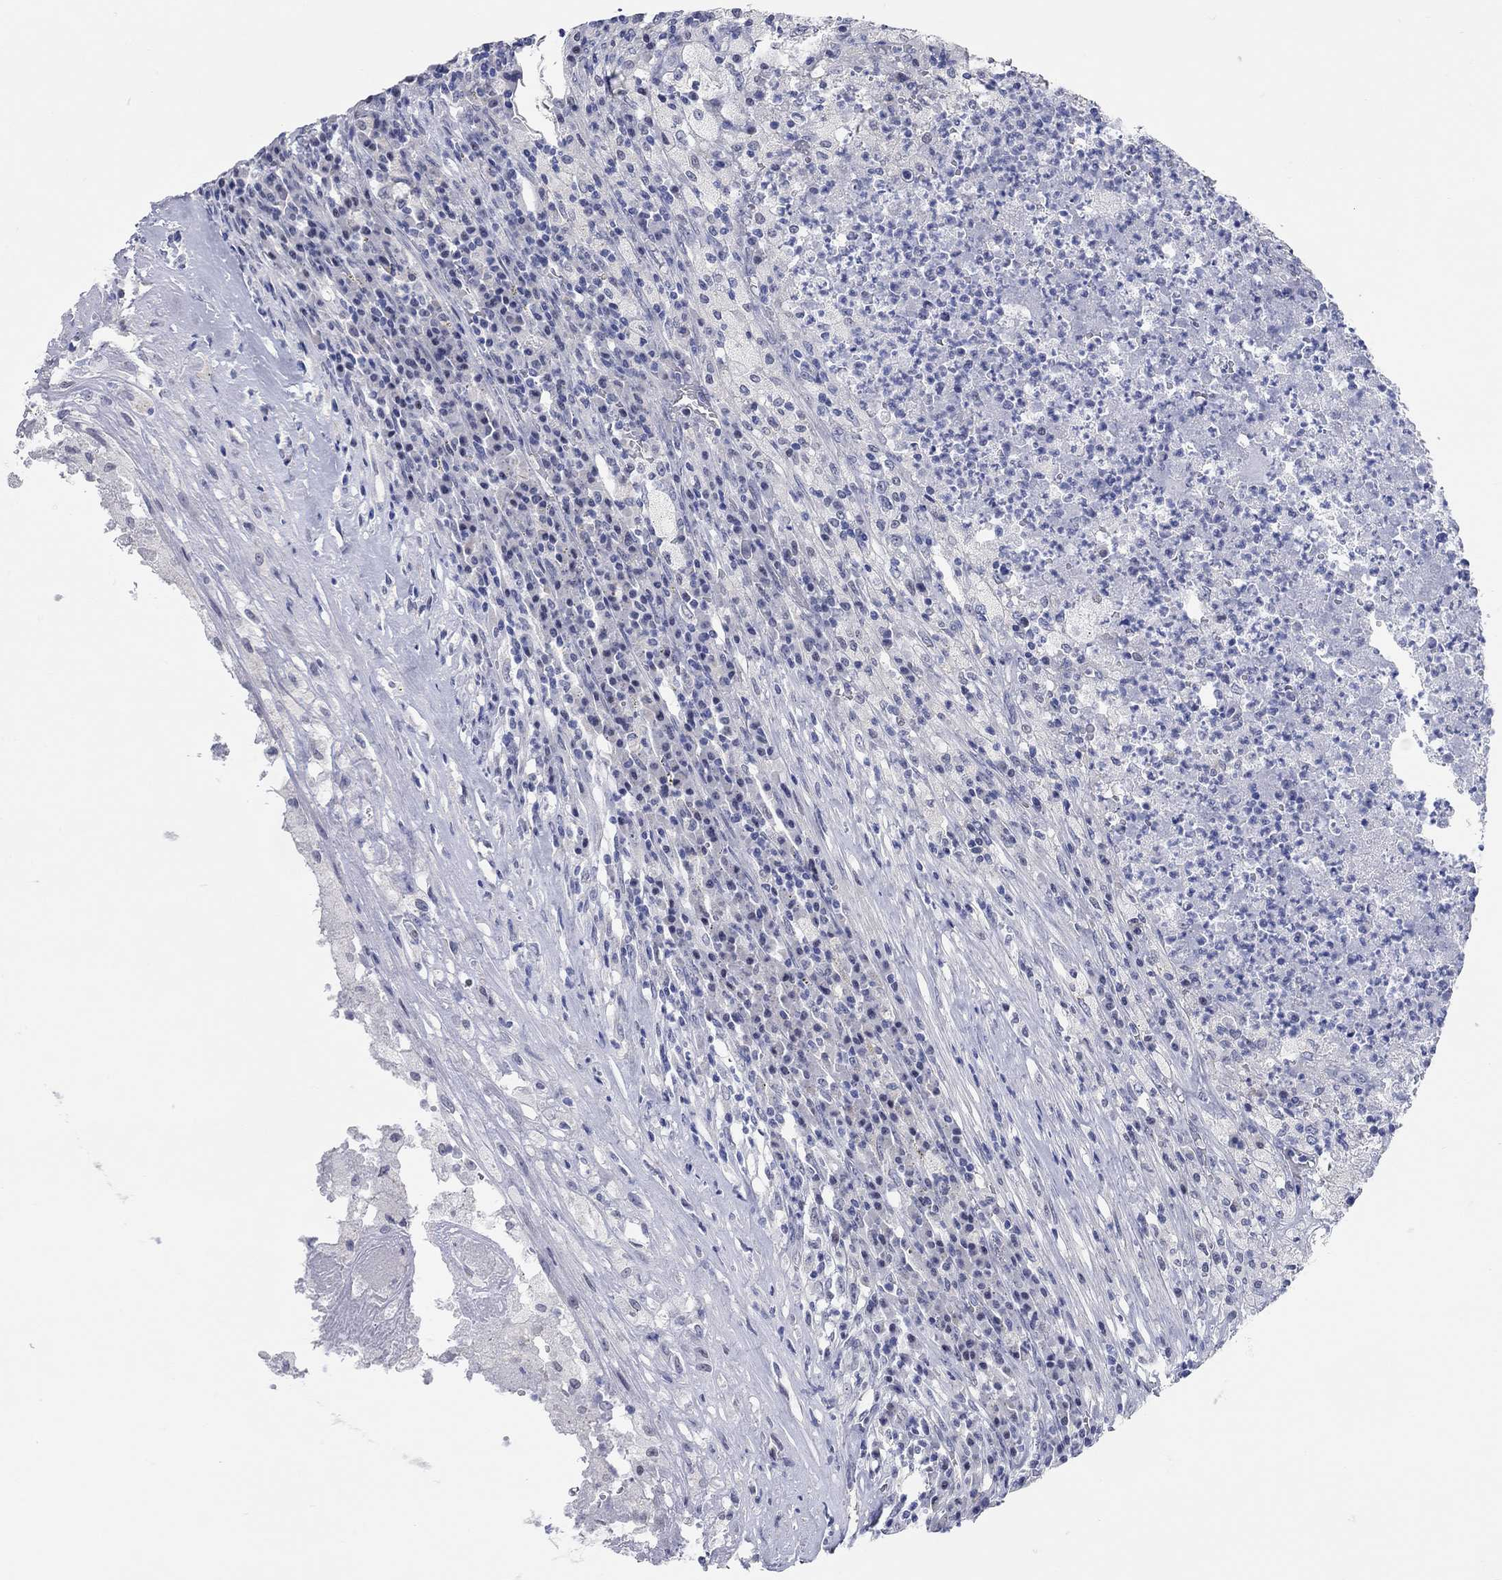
{"staining": {"intensity": "negative", "quantity": "none", "location": "none"}, "tissue": "testis cancer", "cell_type": "Tumor cells", "image_type": "cancer", "snomed": [{"axis": "morphology", "description": "Necrosis, NOS"}, {"axis": "morphology", "description": "Carcinoma, Embryonal, NOS"}, {"axis": "topography", "description": "Testis"}], "caption": "Testis cancer (embryonal carcinoma) was stained to show a protein in brown. There is no significant positivity in tumor cells.", "gene": "WASF3", "patient": {"sex": "male", "age": 19}}